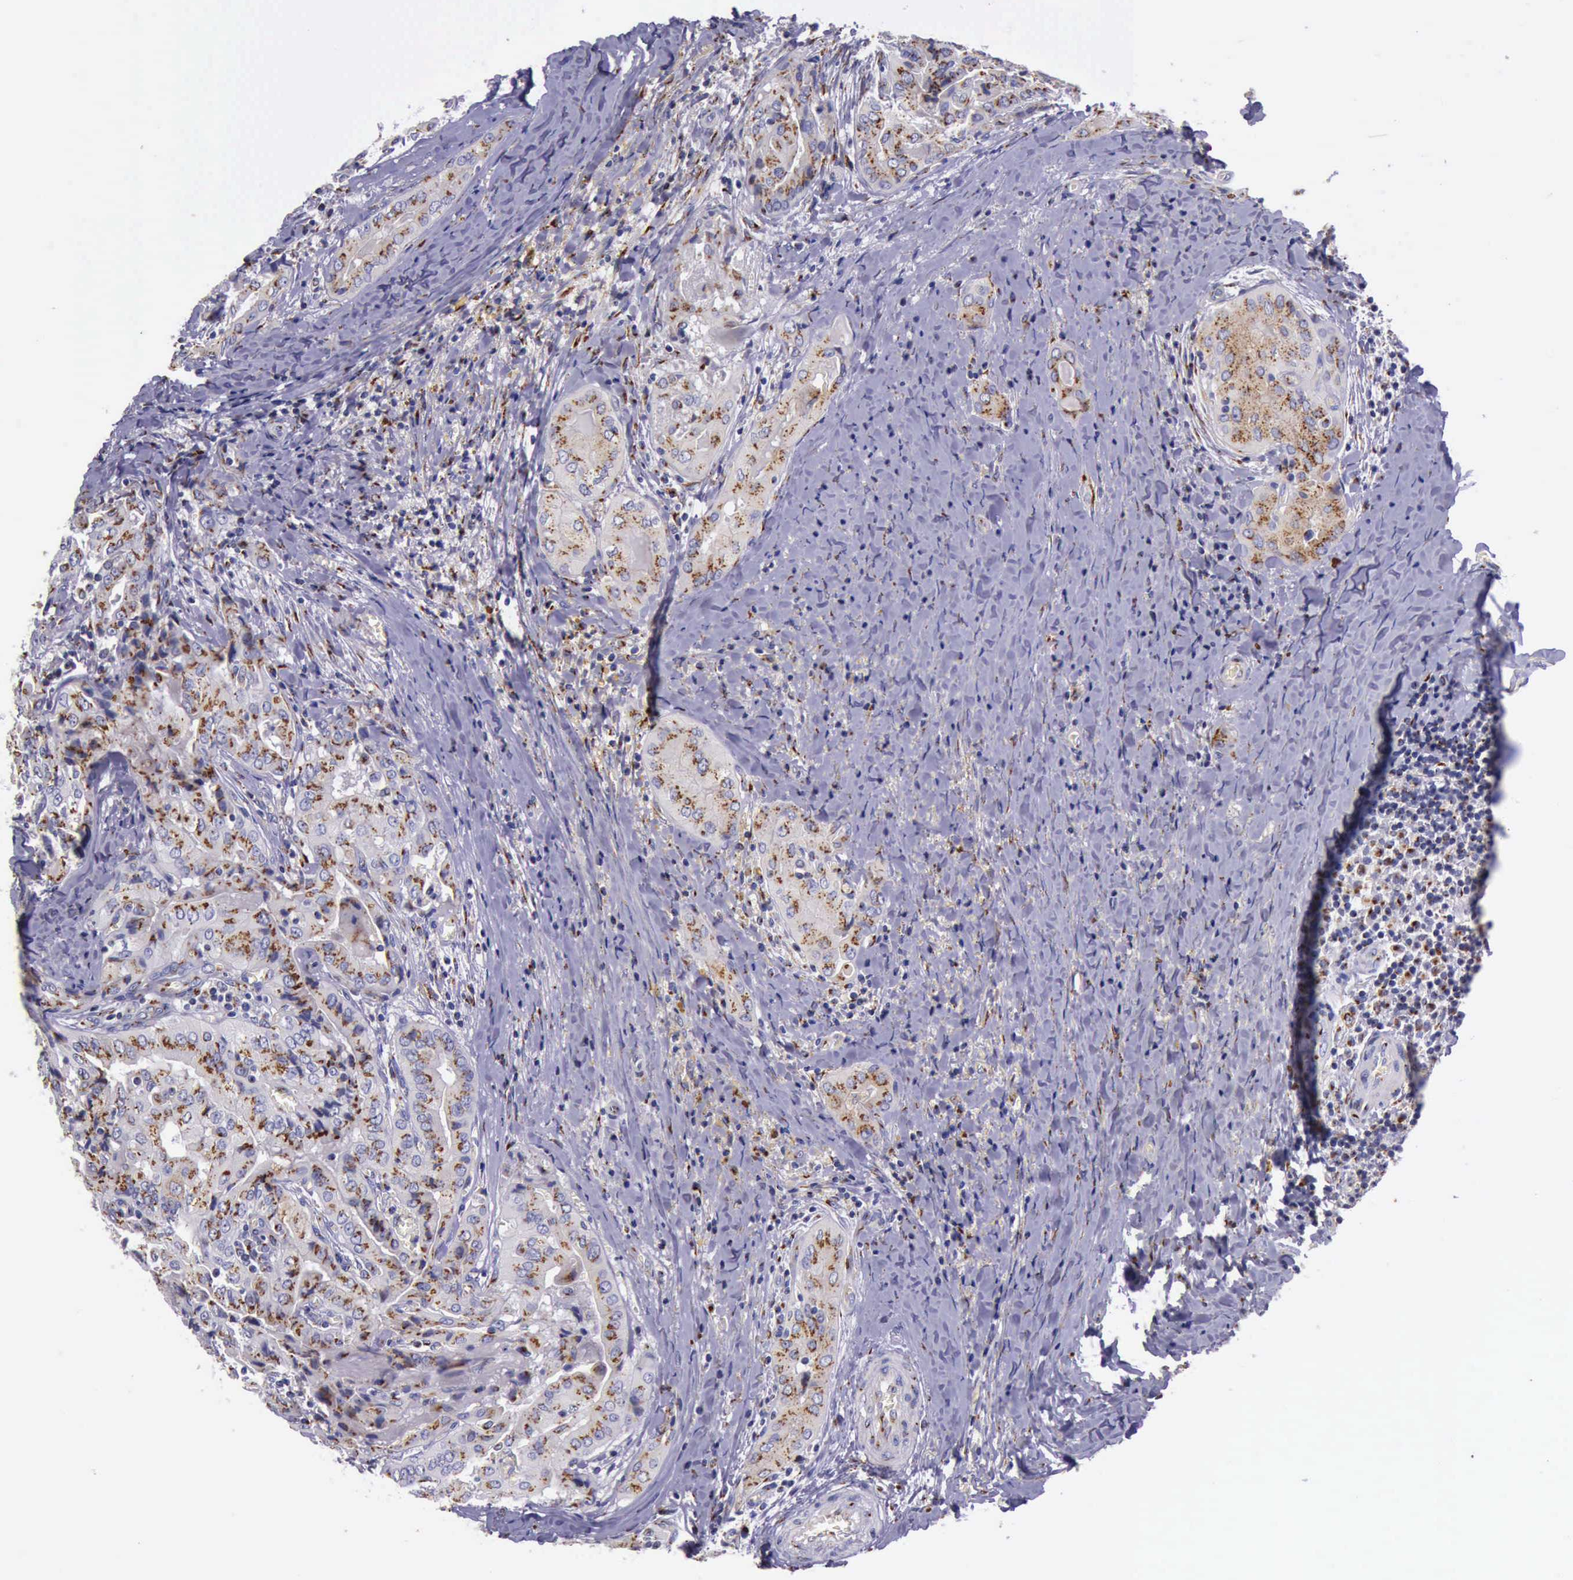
{"staining": {"intensity": "strong", "quantity": ">75%", "location": "cytoplasmic/membranous"}, "tissue": "thyroid cancer", "cell_type": "Tumor cells", "image_type": "cancer", "snomed": [{"axis": "morphology", "description": "Papillary adenocarcinoma, NOS"}, {"axis": "topography", "description": "Thyroid gland"}], "caption": "Tumor cells reveal strong cytoplasmic/membranous expression in approximately >75% of cells in thyroid cancer.", "gene": "GOLGA5", "patient": {"sex": "female", "age": 71}}